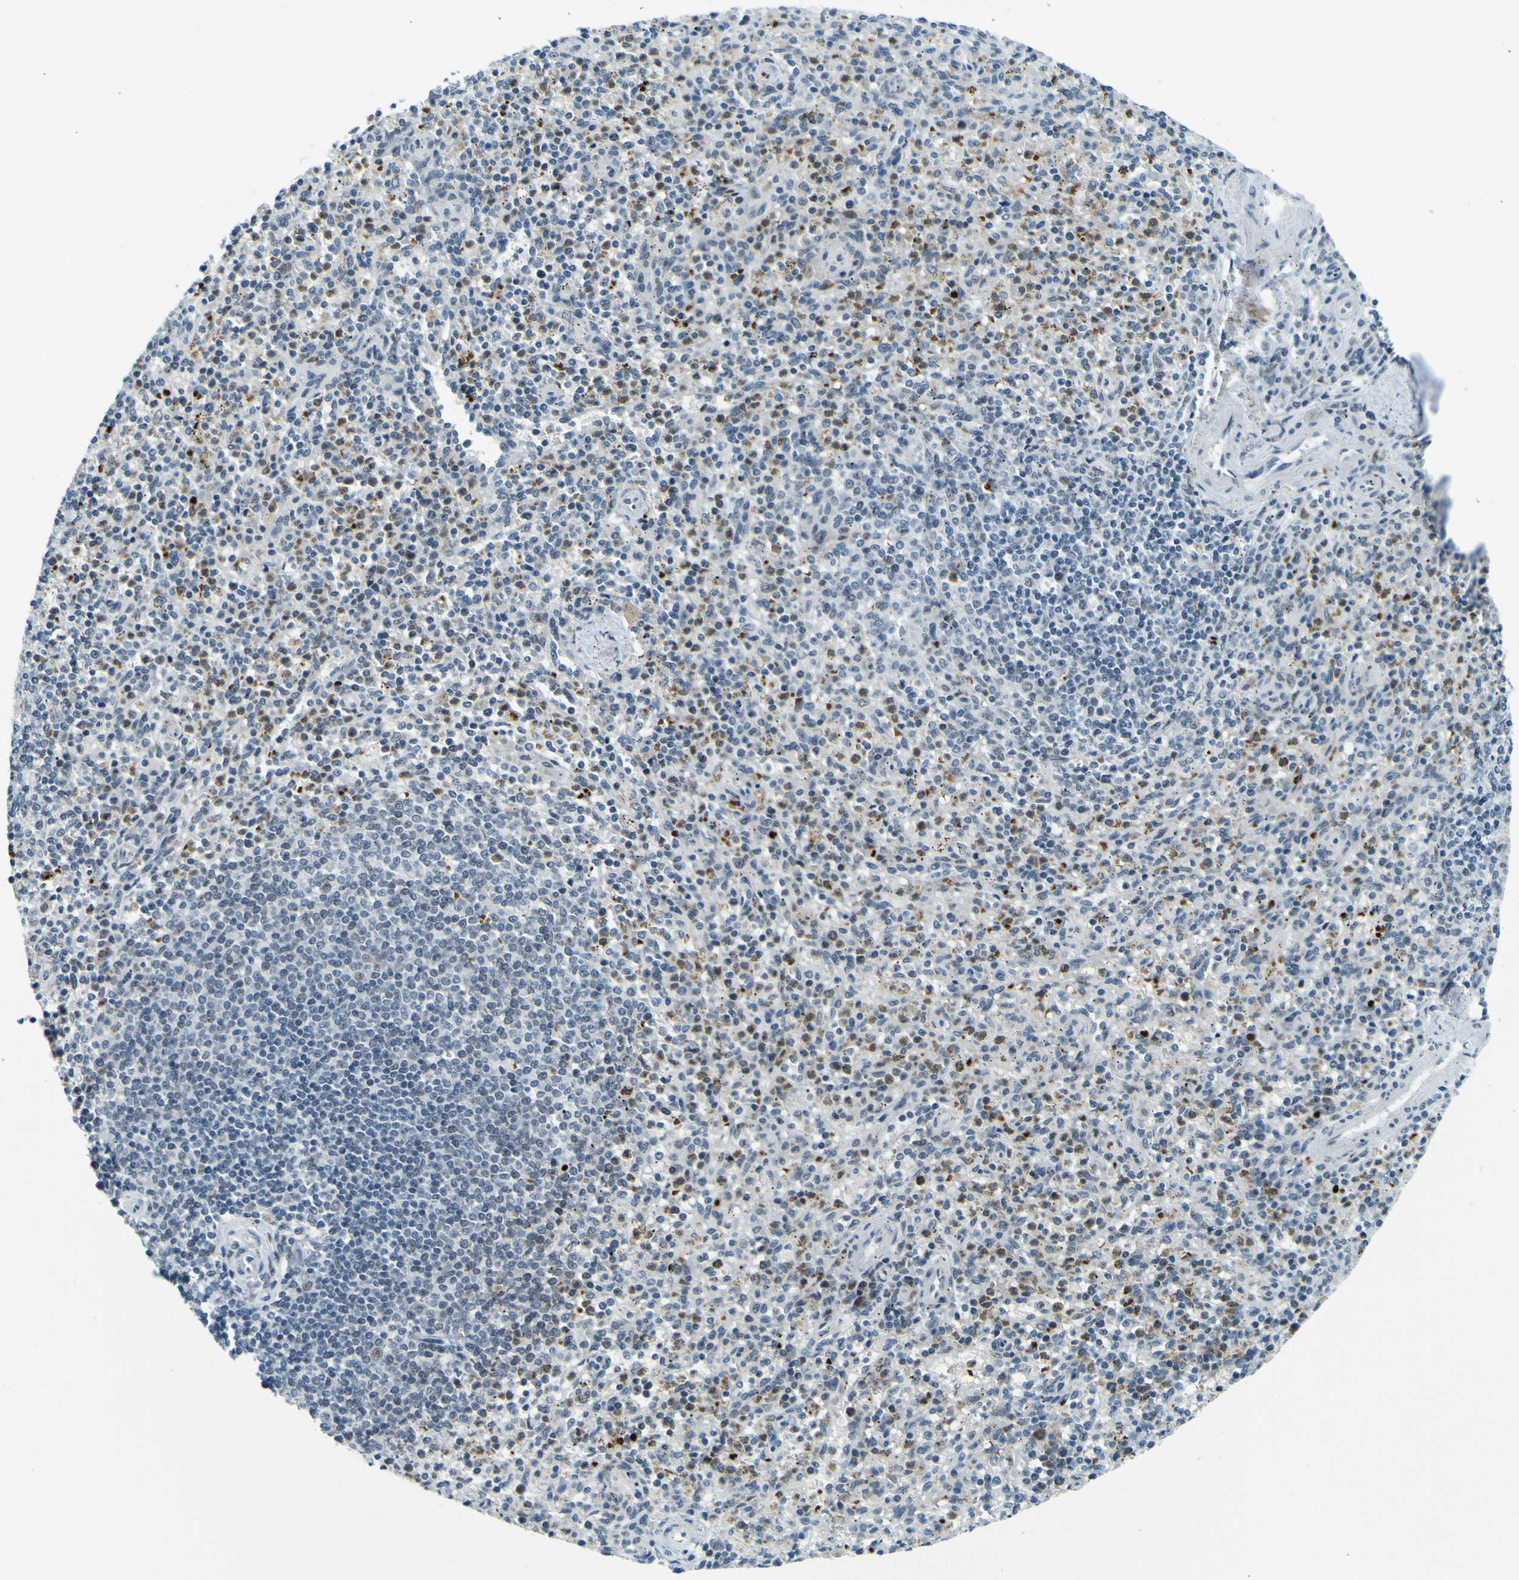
{"staining": {"intensity": "moderate", "quantity": "25%-75%", "location": "cytoplasmic/membranous"}, "tissue": "spleen", "cell_type": "Cells in red pulp", "image_type": "normal", "snomed": [{"axis": "morphology", "description": "Normal tissue, NOS"}, {"axis": "topography", "description": "Spleen"}], "caption": "Moderate cytoplasmic/membranous protein staining is appreciated in about 25%-75% of cells in red pulp in spleen.", "gene": "CEBPG", "patient": {"sex": "male", "age": 72}}